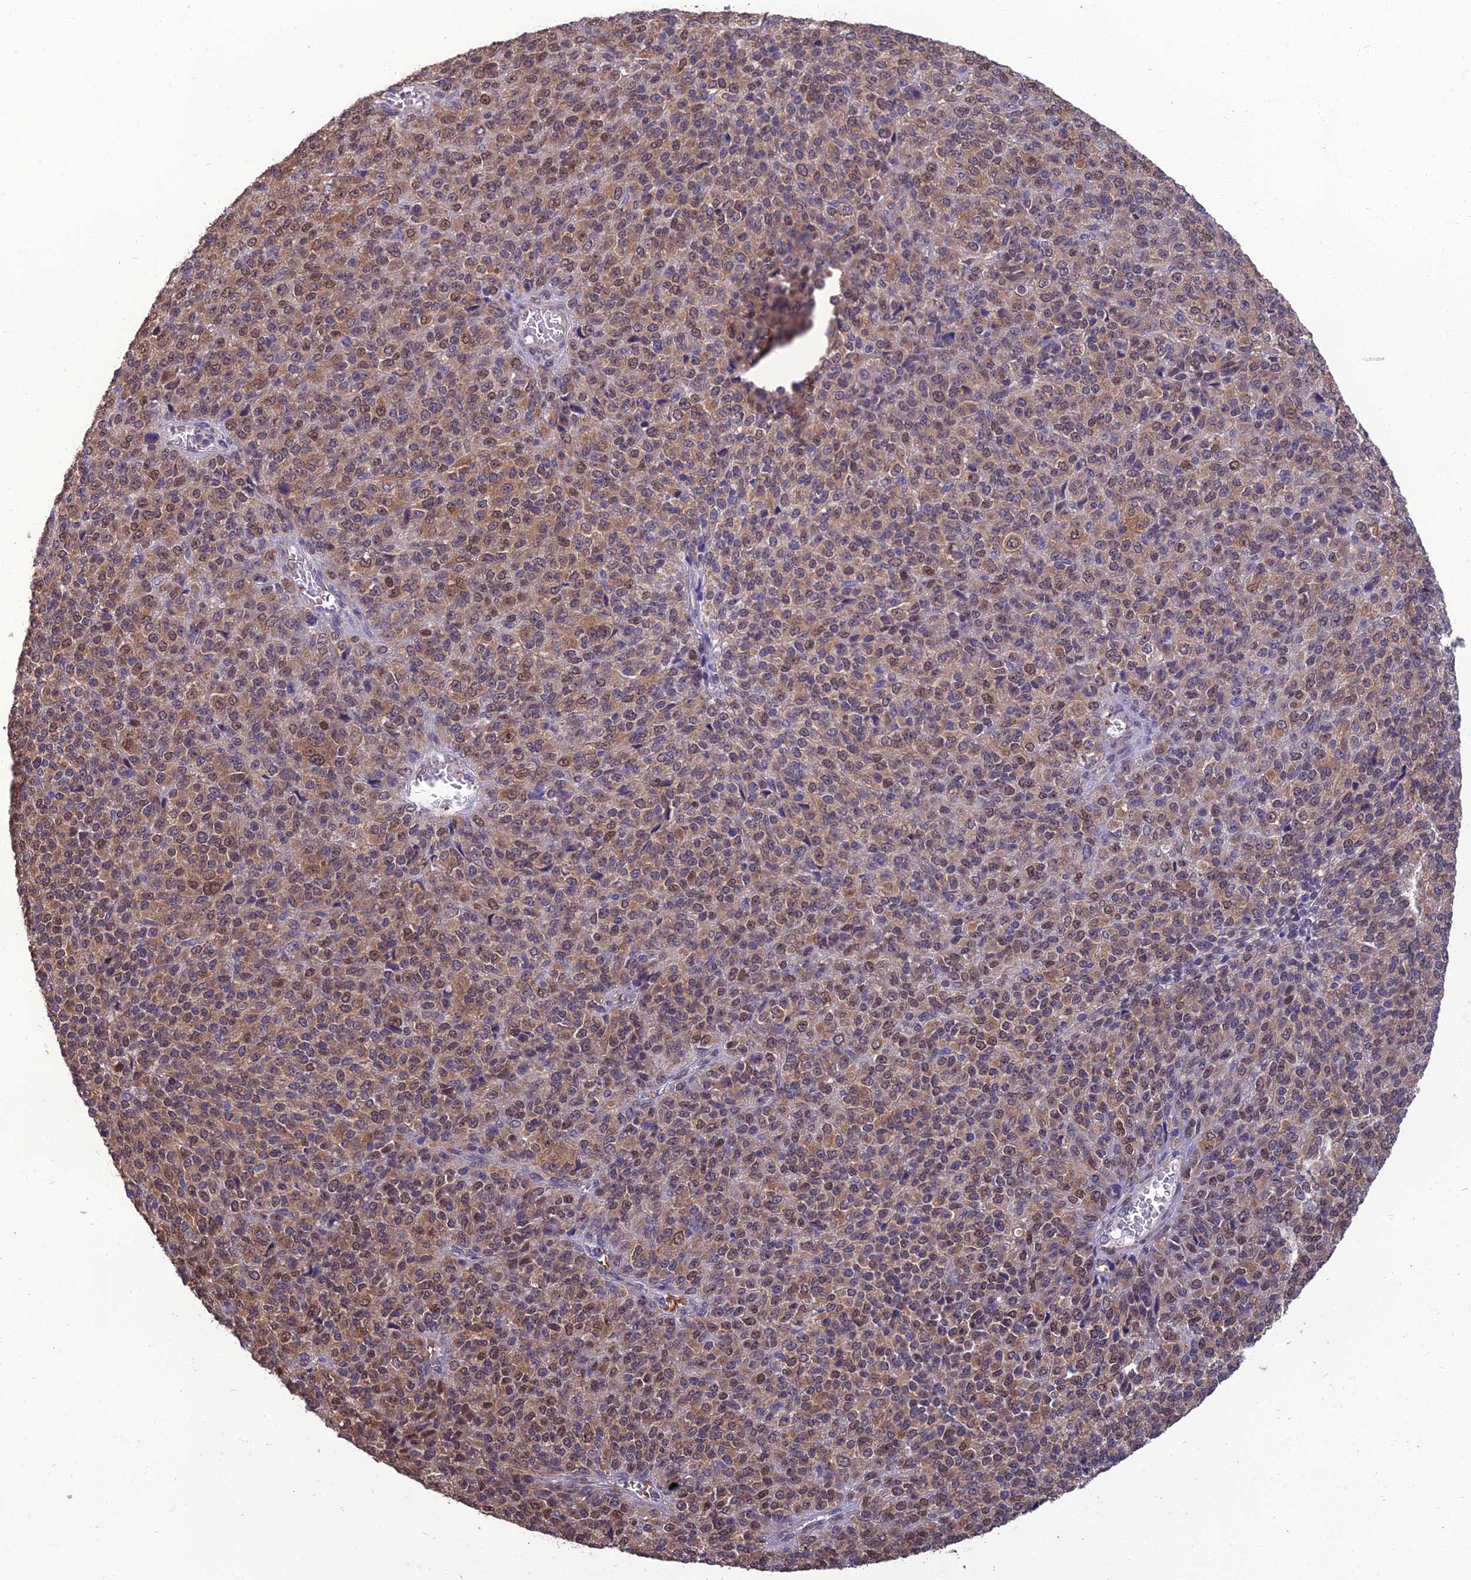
{"staining": {"intensity": "moderate", "quantity": ">75%", "location": "cytoplasmic/membranous,nuclear"}, "tissue": "melanoma", "cell_type": "Tumor cells", "image_type": "cancer", "snomed": [{"axis": "morphology", "description": "Malignant melanoma, Metastatic site"}, {"axis": "topography", "description": "Brain"}], "caption": "Immunohistochemical staining of melanoma reveals medium levels of moderate cytoplasmic/membranous and nuclear protein expression in about >75% of tumor cells.", "gene": "NR4A3", "patient": {"sex": "female", "age": 56}}